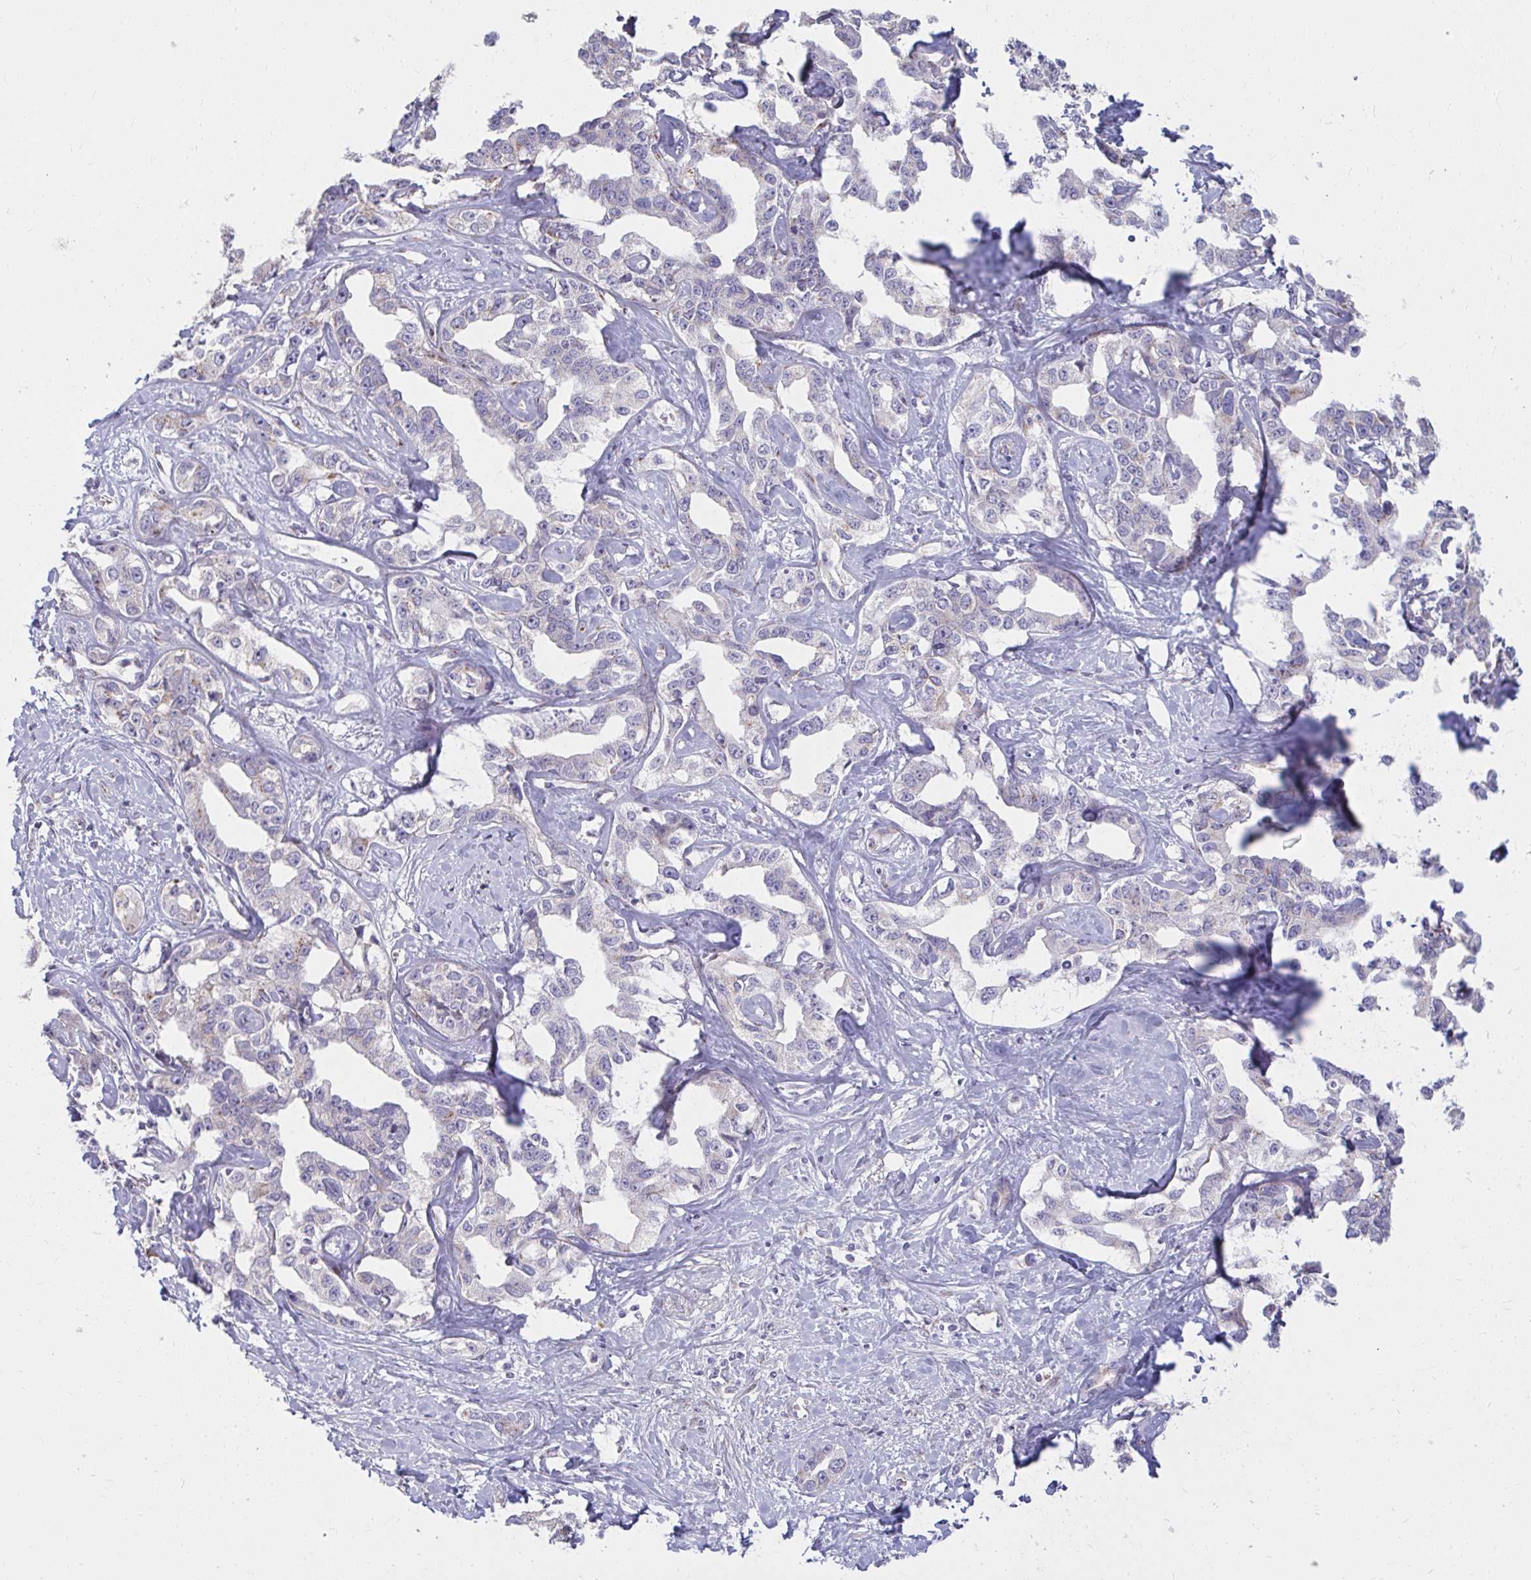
{"staining": {"intensity": "negative", "quantity": "none", "location": "none"}, "tissue": "liver cancer", "cell_type": "Tumor cells", "image_type": "cancer", "snomed": [{"axis": "morphology", "description": "Cholangiocarcinoma"}, {"axis": "topography", "description": "Liver"}], "caption": "Tumor cells are negative for protein expression in human liver cancer (cholangiocarcinoma).", "gene": "RAB6B", "patient": {"sex": "male", "age": 59}}